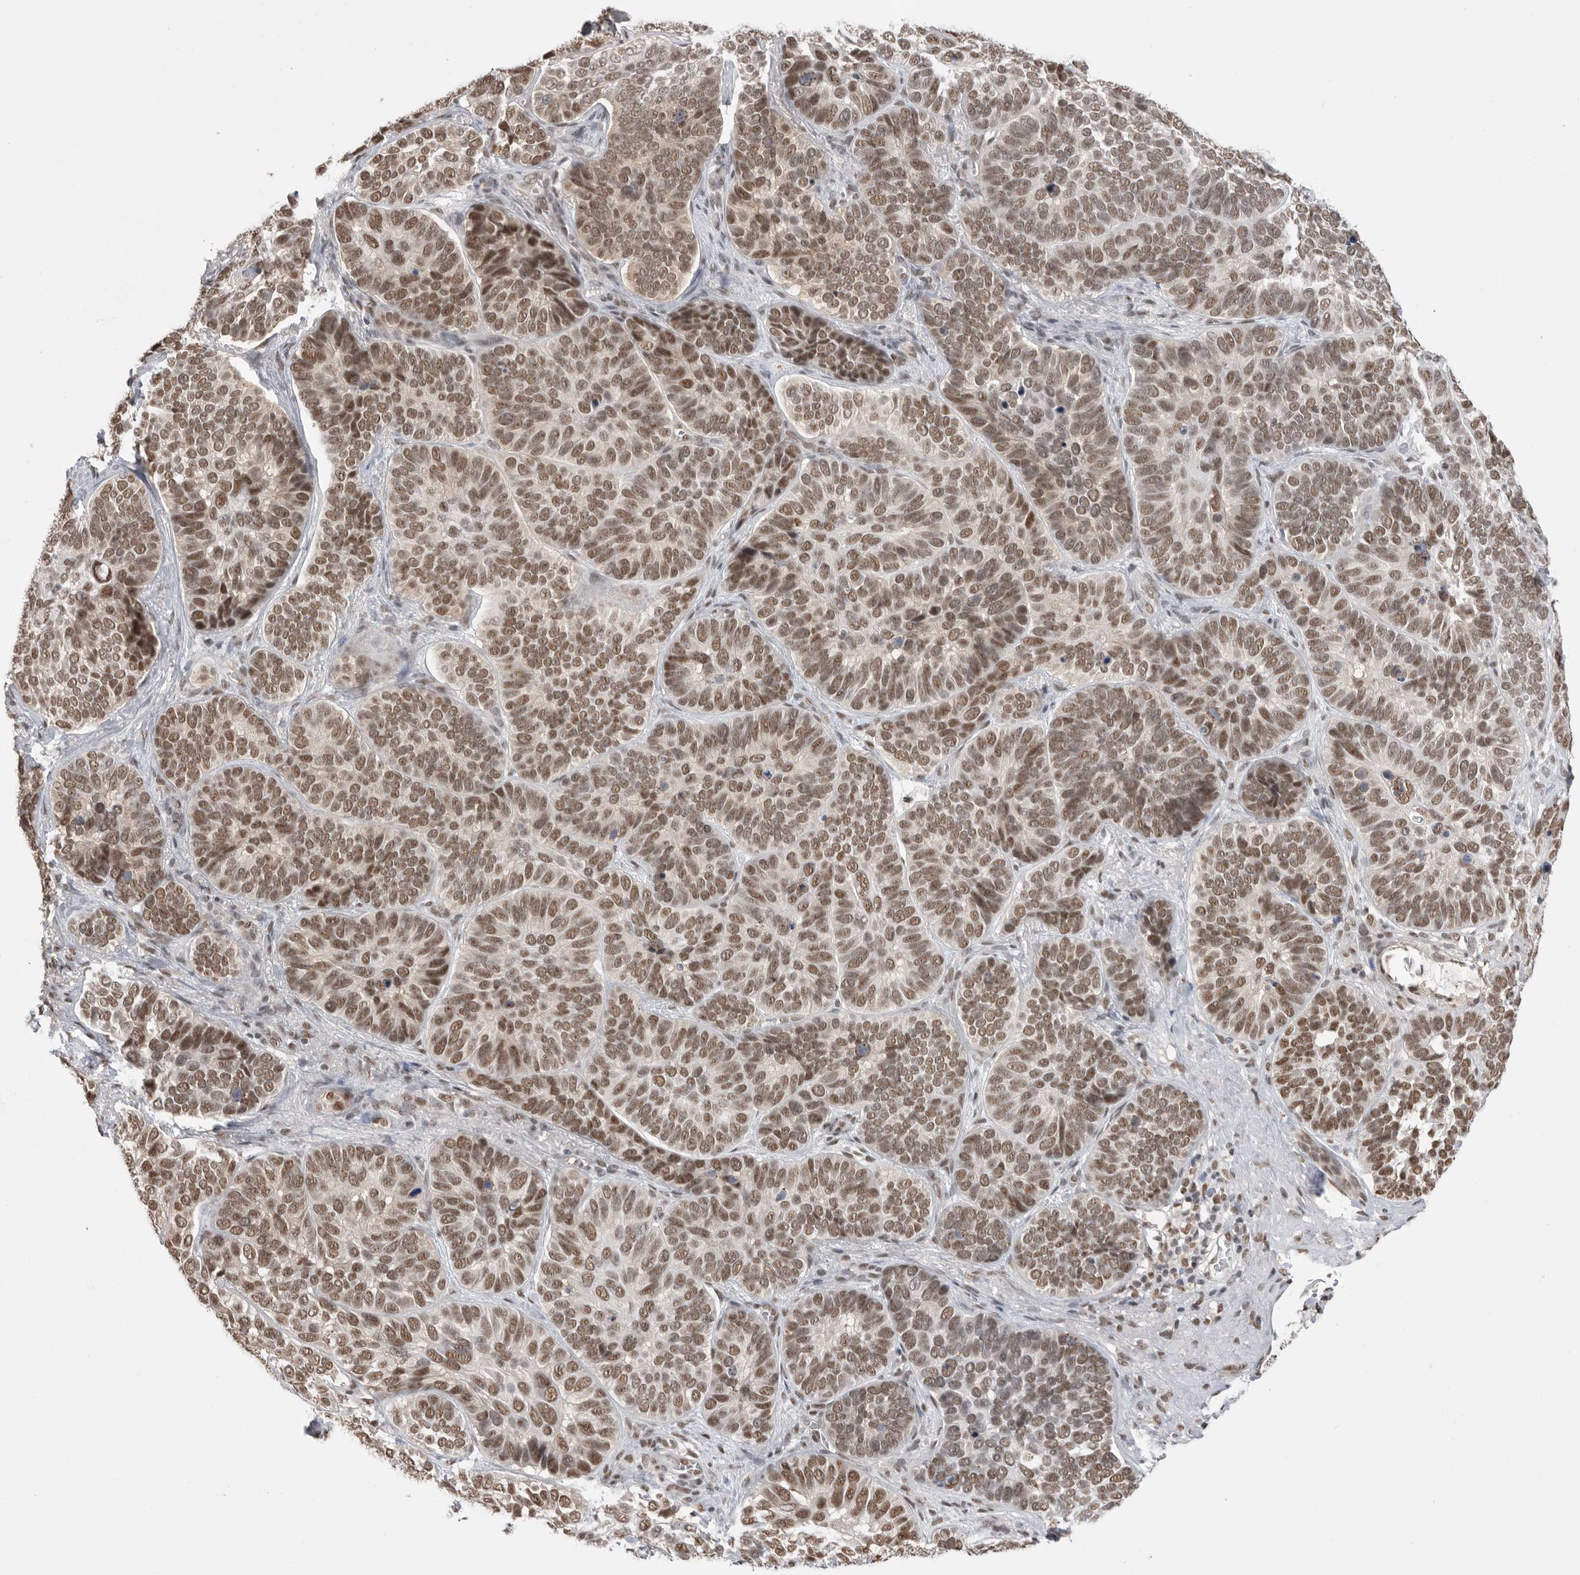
{"staining": {"intensity": "moderate", "quantity": ">75%", "location": "nuclear"}, "tissue": "skin cancer", "cell_type": "Tumor cells", "image_type": "cancer", "snomed": [{"axis": "morphology", "description": "Basal cell carcinoma"}, {"axis": "topography", "description": "Skin"}], "caption": "A brown stain labels moderate nuclear expression of a protein in skin cancer (basal cell carcinoma) tumor cells. (Brightfield microscopy of DAB IHC at high magnification).", "gene": "BCLAF3", "patient": {"sex": "male", "age": 62}}